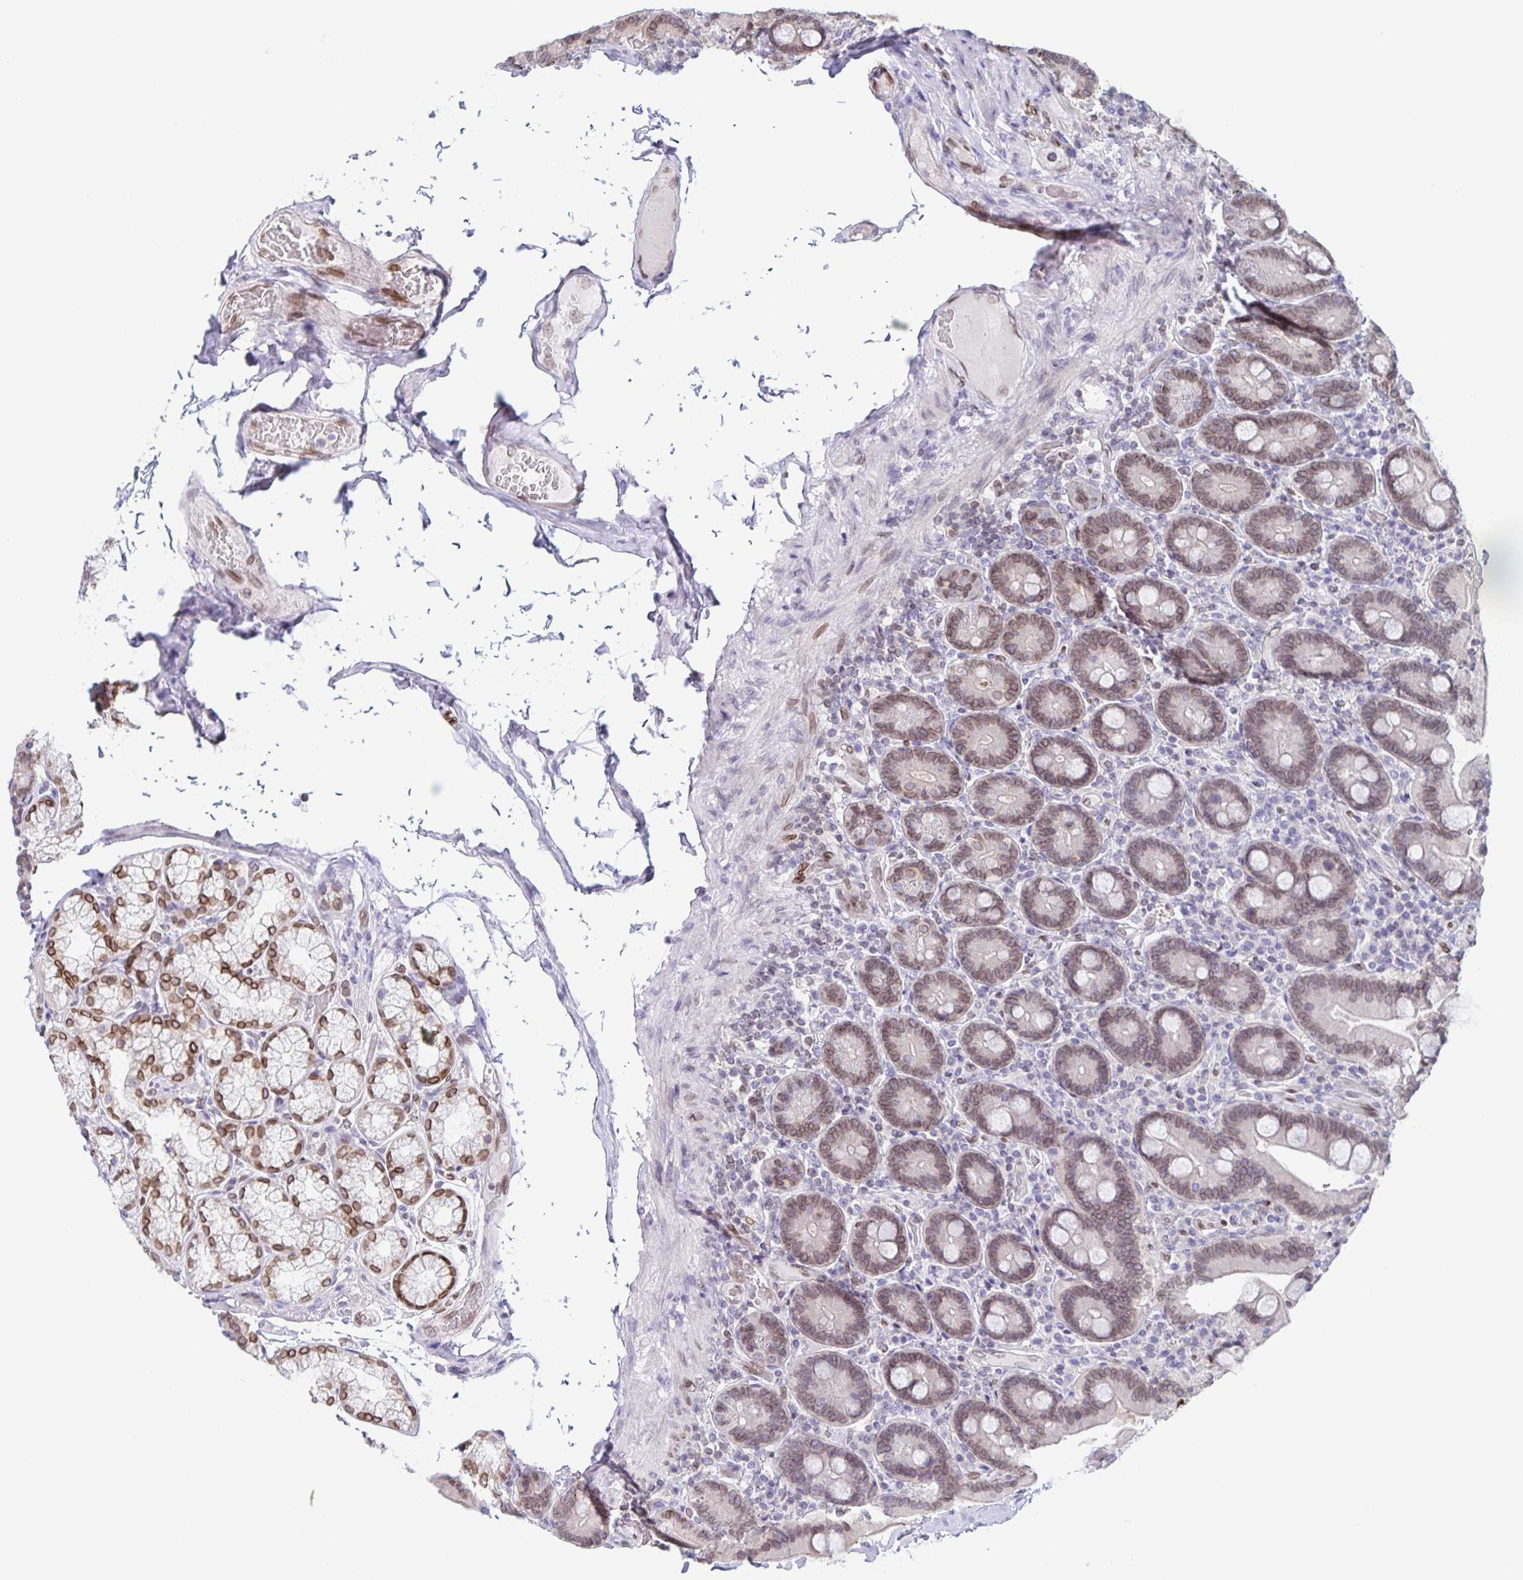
{"staining": {"intensity": "moderate", "quantity": "25%-75%", "location": "cytoplasmic/membranous,nuclear"}, "tissue": "duodenum", "cell_type": "Glandular cells", "image_type": "normal", "snomed": [{"axis": "morphology", "description": "Normal tissue, NOS"}, {"axis": "topography", "description": "Duodenum"}], "caption": "Immunohistochemistry (IHC) of benign human duodenum demonstrates medium levels of moderate cytoplasmic/membranous,nuclear staining in approximately 25%-75% of glandular cells. (Brightfield microscopy of DAB IHC at high magnification).", "gene": "SYNE2", "patient": {"sex": "female", "age": 62}}